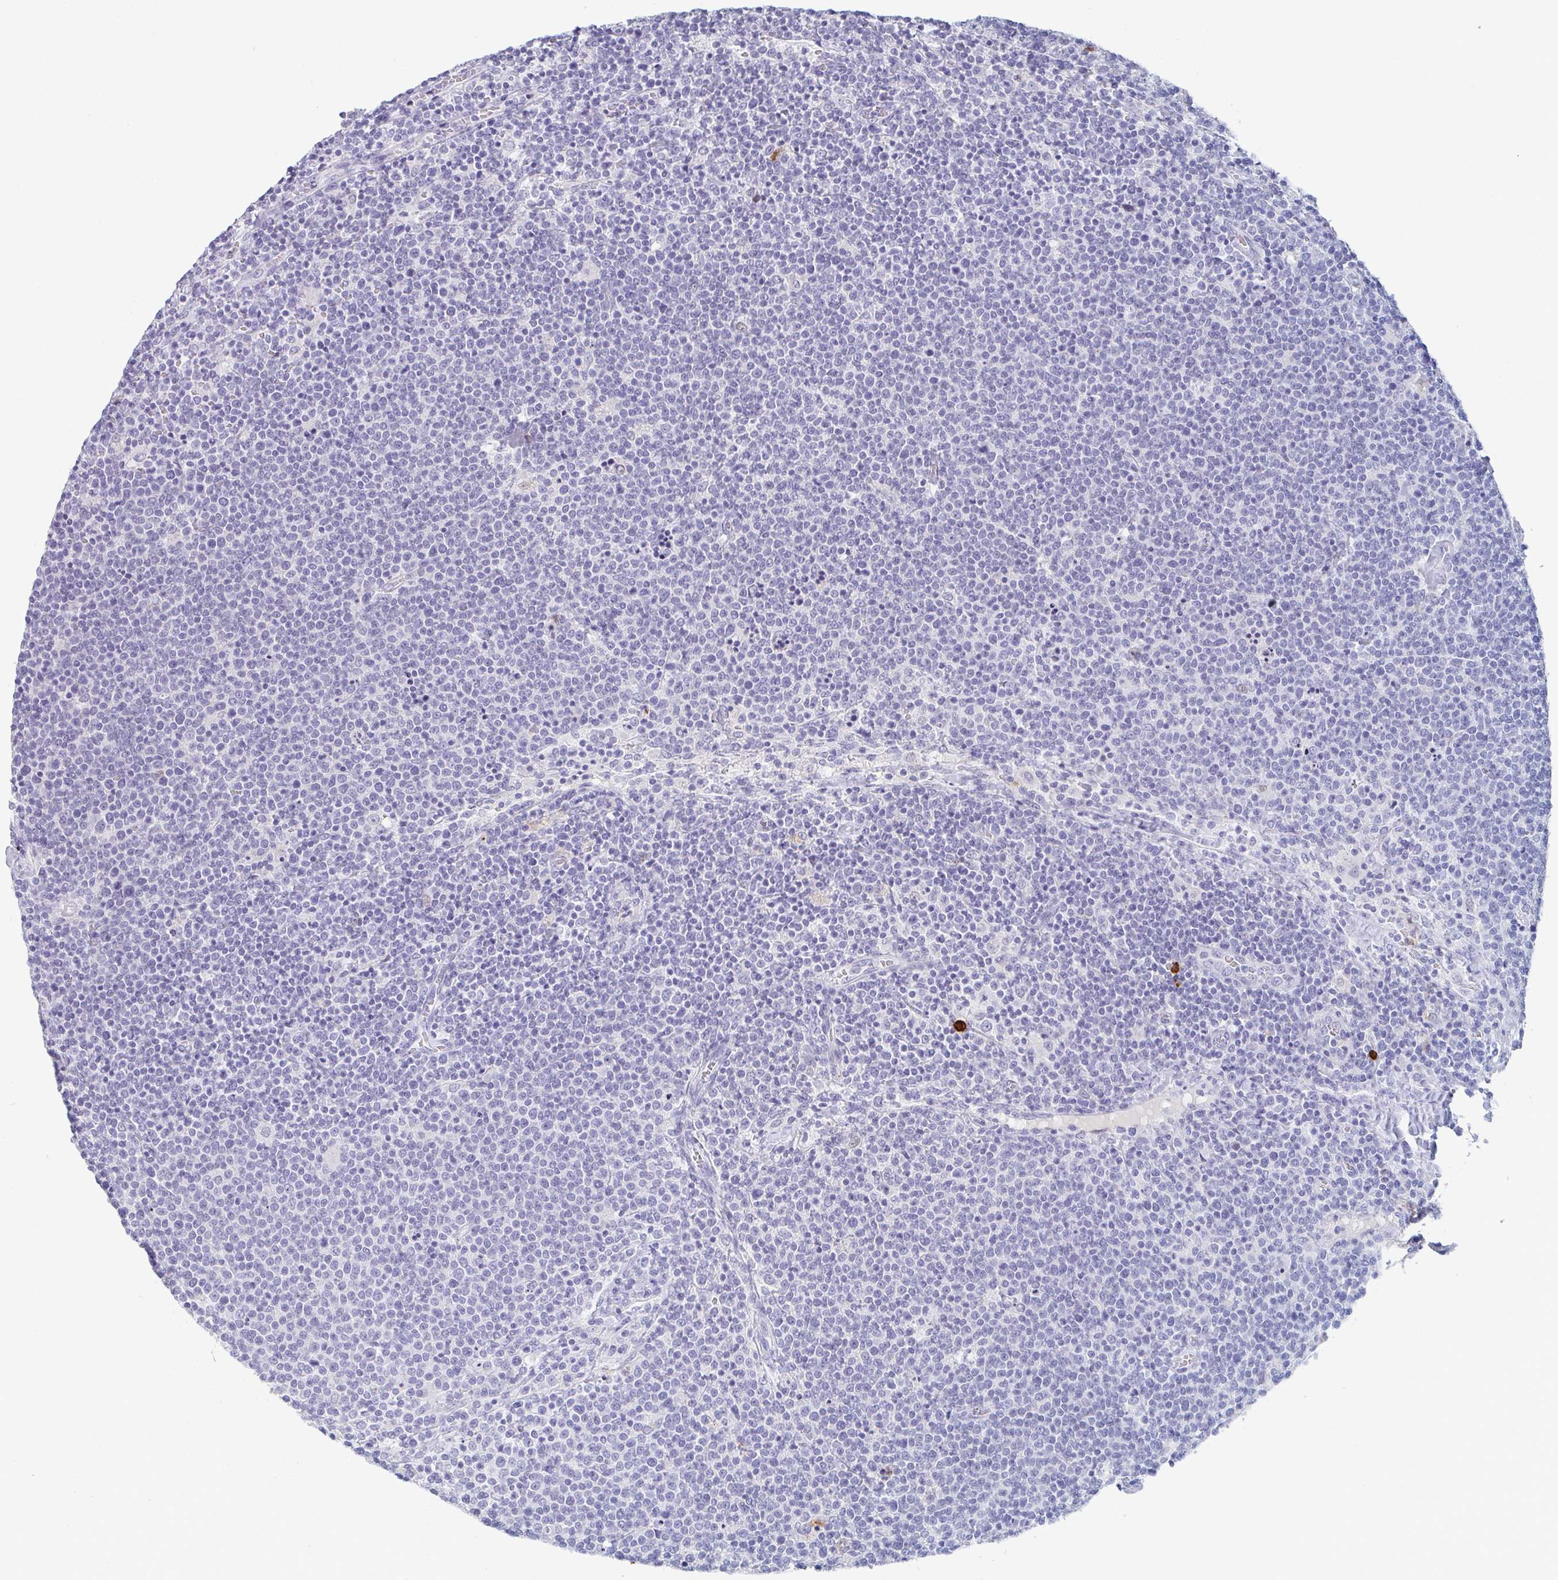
{"staining": {"intensity": "negative", "quantity": "none", "location": "none"}, "tissue": "lymphoma", "cell_type": "Tumor cells", "image_type": "cancer", "snomed": [{"axis": "morphology", "description": "Malignant lymphoma, non-Hodgkin's type, High grade"}, {"axis": "topography", "description": "Lymph node"}], "caption": "IHC photomicrograph of neoplastic tissue: malignant lymphoma, non-Hodgkin's type (high-grade) stained with DAB (3,3'-diaminobenzidine) shows no significant protein expression in tumor cells. Brightfield microscopy of immunohistochemistry (IHC) stained with DAB (3,3'-diaminobenzidine) (brown) and hematoxylin (blue), captured at high magnification.", "gene": "RUBCN", "patient": {"sex": "male", "age": 61}}